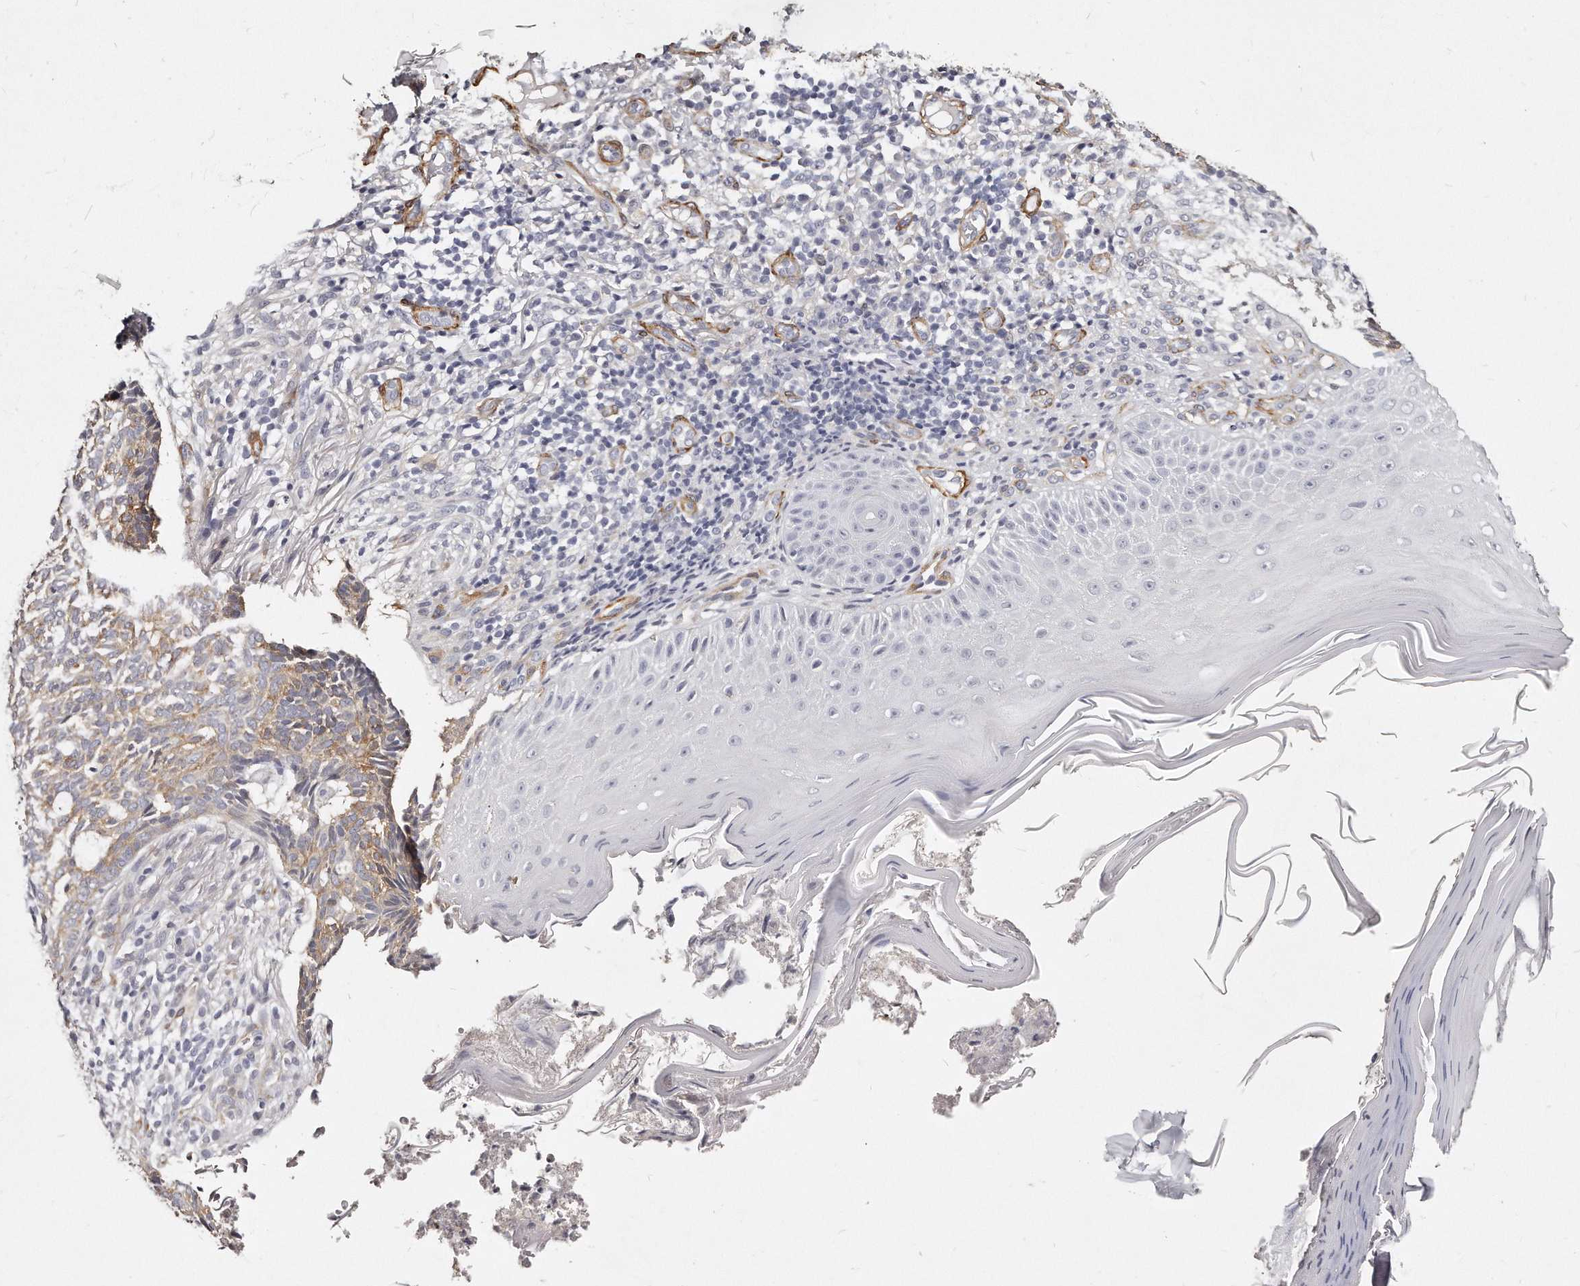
{"staining": {"intensity": "moderate", "quantity": "<25%", "location": "cytoplasmic/membranous"}, "tissue": "skin cancer", "cell_type": "Tumor cells", "image_type": "cancer", "snomed": [{"axis": "morphology", "description": "Normal tissue, NOS"}, {"axis": "morphology", "description": "Basal cell carcinoma"}, {"axis": "topography", "description": "Skin"}], "caption": "Brown immunohistochemical staining in human skin cancer reveals moderate cytoplasmic/membranous positivity in approximately <25% of tumor cells. The staining was performed using DAB to visualize the protein expression in brown, while the nuclei were stained in blue with hematoxylin (Magnification: 20x).", "gene": "LMOD1", "patient": {"sex": "male", "age": 50}}